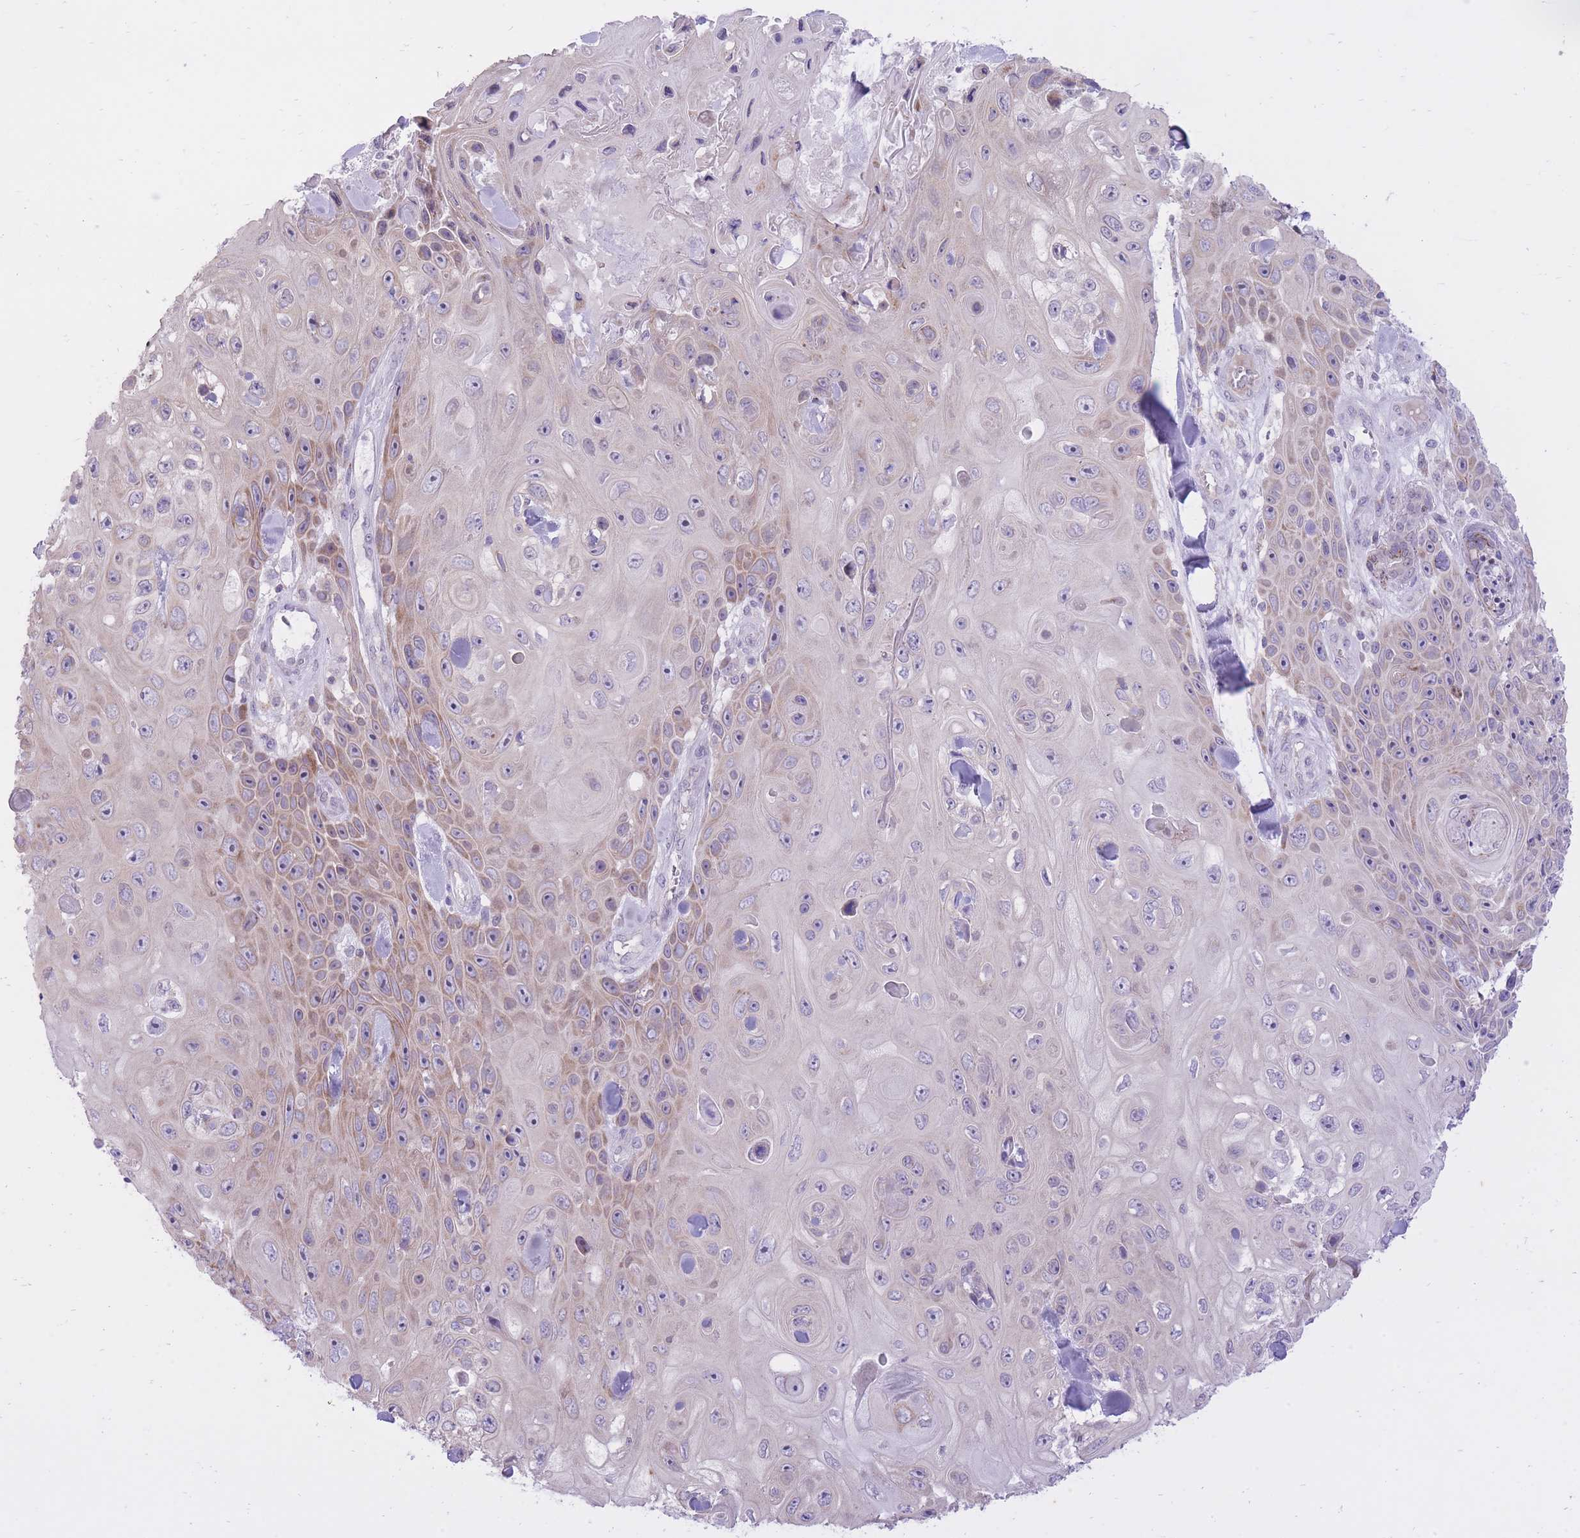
{"staining": {"intensity": "weak", "quantity": "25%-75%", "location": "cytoplasmic/membranous"}, "tissue": "skin cancer", "cell_type": "Tumor cells", "image_type": "cancer", "snomed": [{"axis": "morphology", "description": "Squamous cell carcinoma, NOS"}, {"axis": "topography", "description": "Skin"}], "caption": "Weak cytoplasmic/membranous expression is appreciated in approximately 25%-75% of tumor cells in skin cancer (squamous cell carcinoma). The protein is stained brown, and the nuclei are stained in blue (DAB IHC with brightfield microscopy, high magnification).", "gene": "DENND2D", "patient": {"sex": "male", "age": 82}}